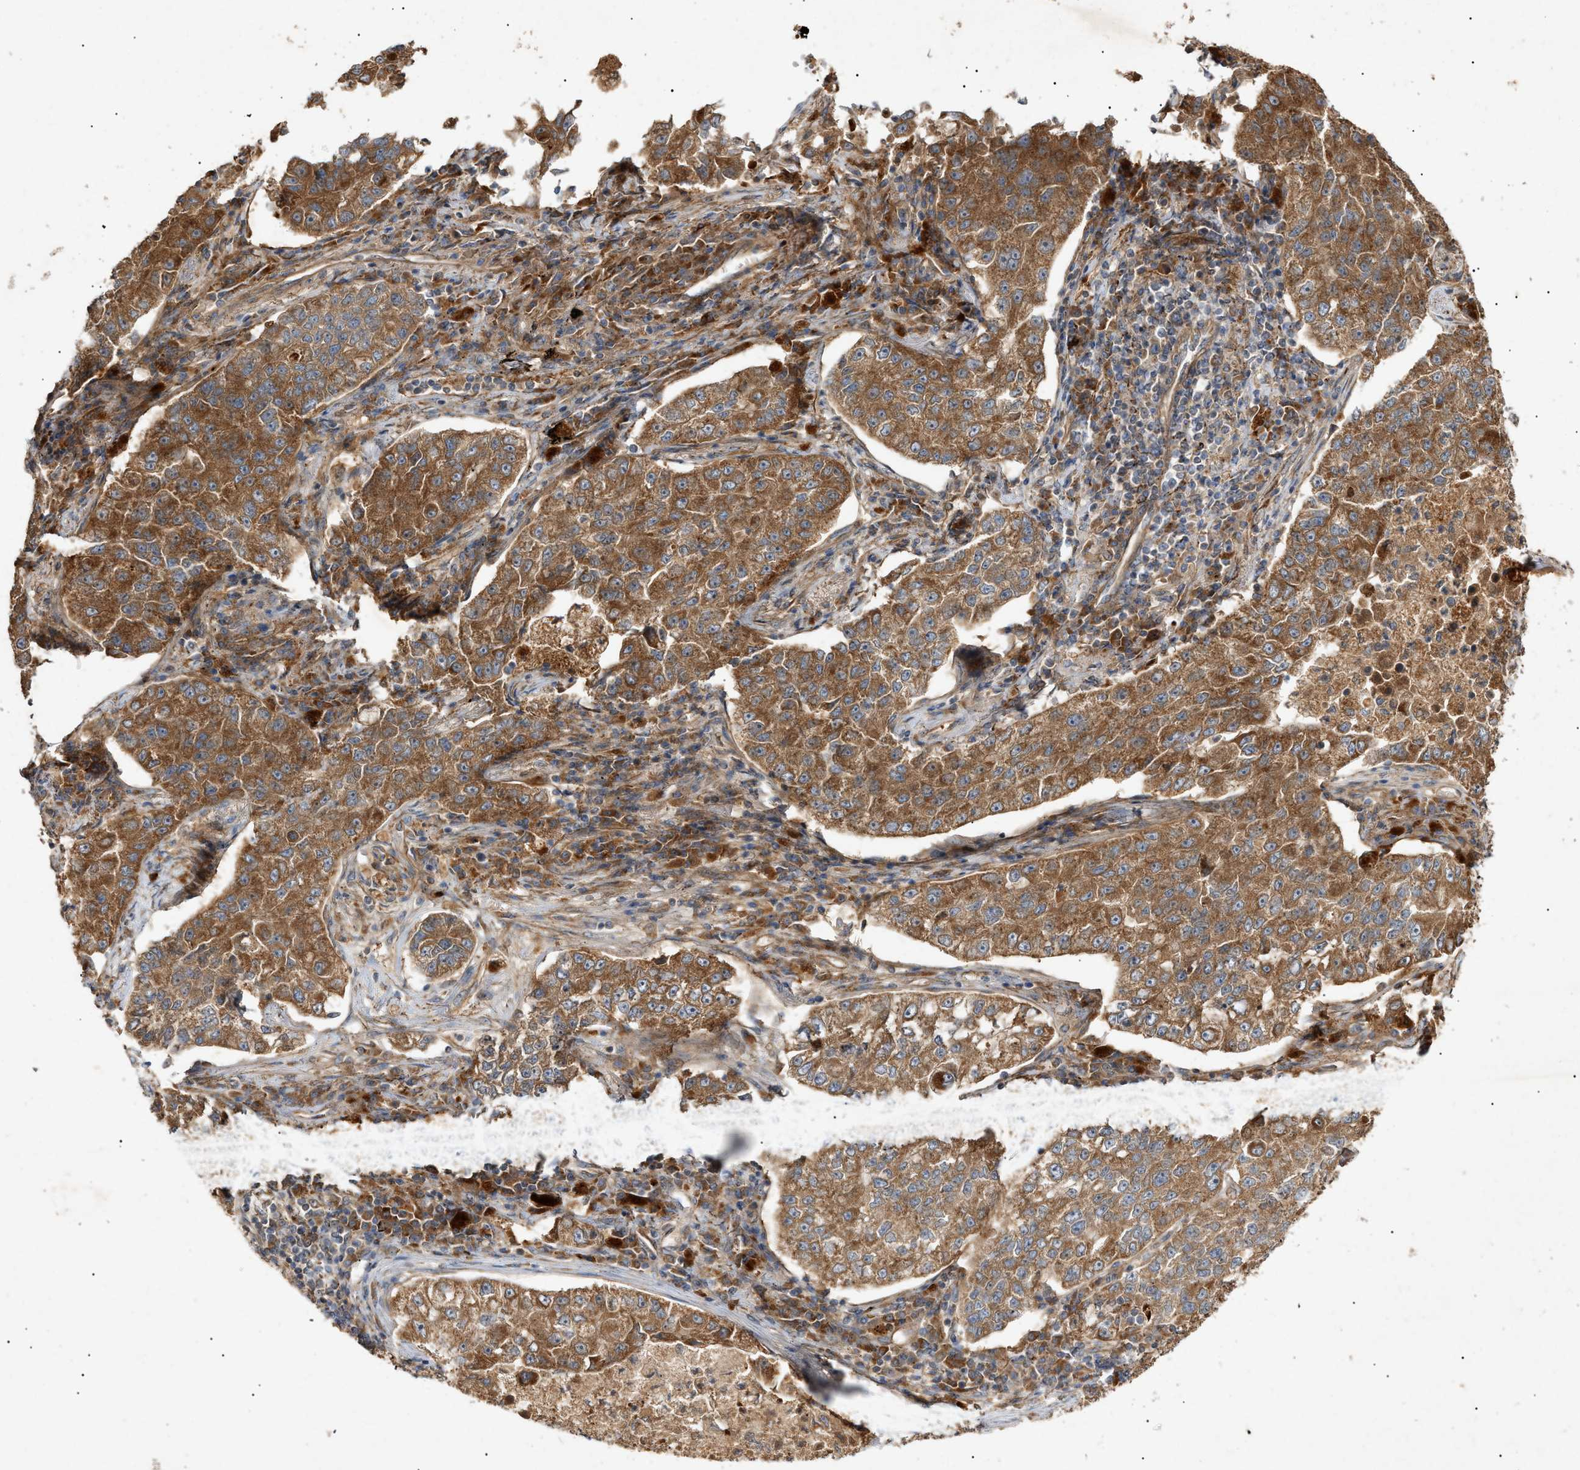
{"staining": {"intensity": "moderate", "quantity": ">75%", "location": "cytoplasmic/membranous"}, "tissue": "lung cancer", "cell_type": "Tumor cells", "image_type": "cancer", "snomed": [{"axis": "morphology", "description": "Adenocarcinoma, NOS"}, {"axis": "topography", "description": "Lung"}], "caption": "Immunohistochemical staining of human lung adenocarcinoma shows medium levels of moderate cytoplasmic/membranous protein expression in about >75% of tumor cells.", "gene": "MTCH1", "patient": {"sex": "male", "age": 49}}